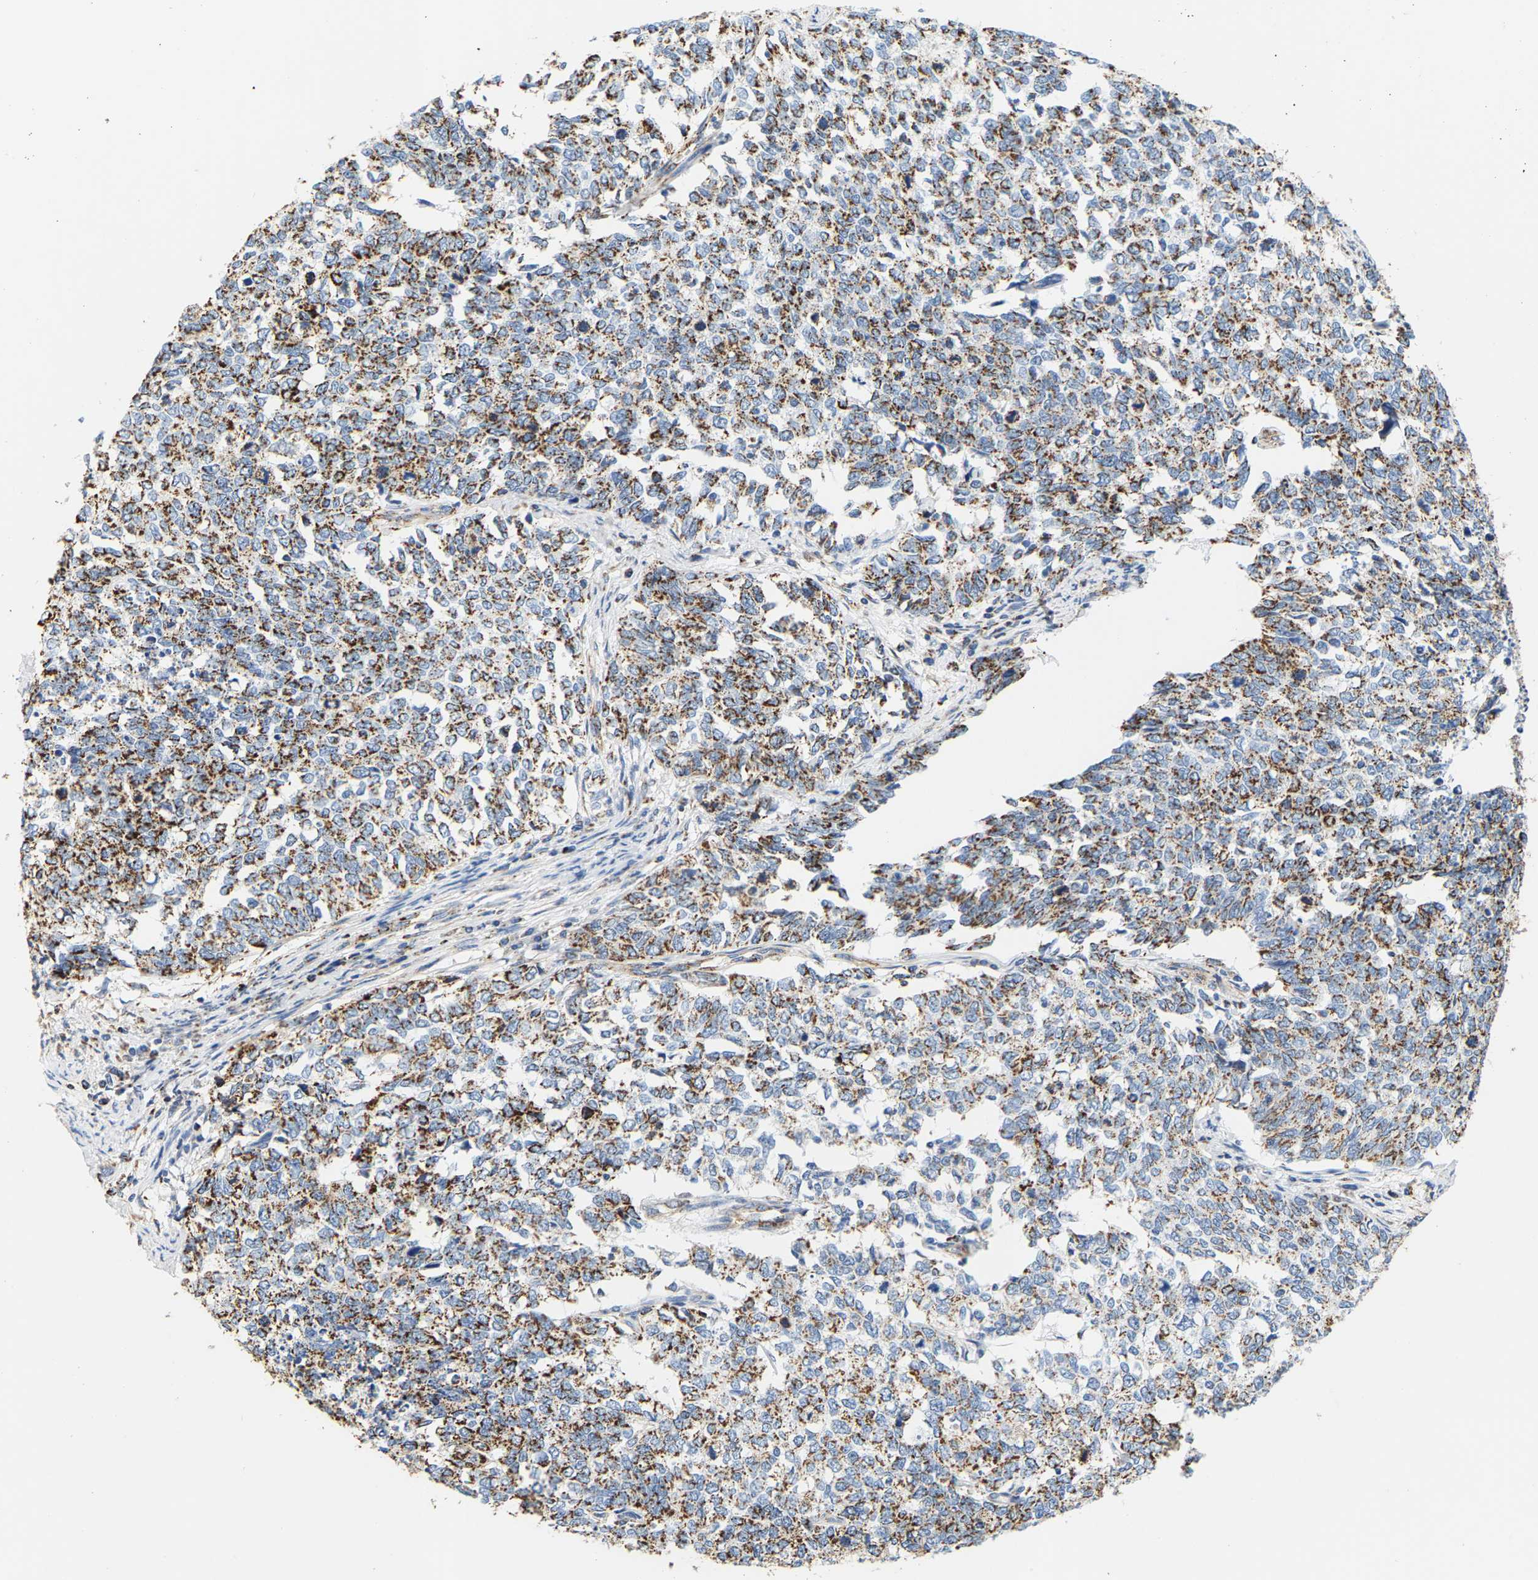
{"staining": {"intensity": "moderate", "quantity": ">75%", "location": "cytoplasmic/membranous"}, "tissue": "cervical cancer", "cell_type": "Tumor cells", "image_type": "cancer", "snomed": [{"axis": "morphology", "description": "Squamous cell carcinoma, NOS"}, {"axis": "topography", "description": "Cervix"}], "caption": "Immunohistochemistry histopathology image of cervical squamous cell carcinoma stained for a protein (brown), which exhibits medium levels of moderate cytoplasmic/membranous positivity in about >75% of tumor cells.", "gene": "SHMT2", "patient": {"sex": "female", "age": 63}}